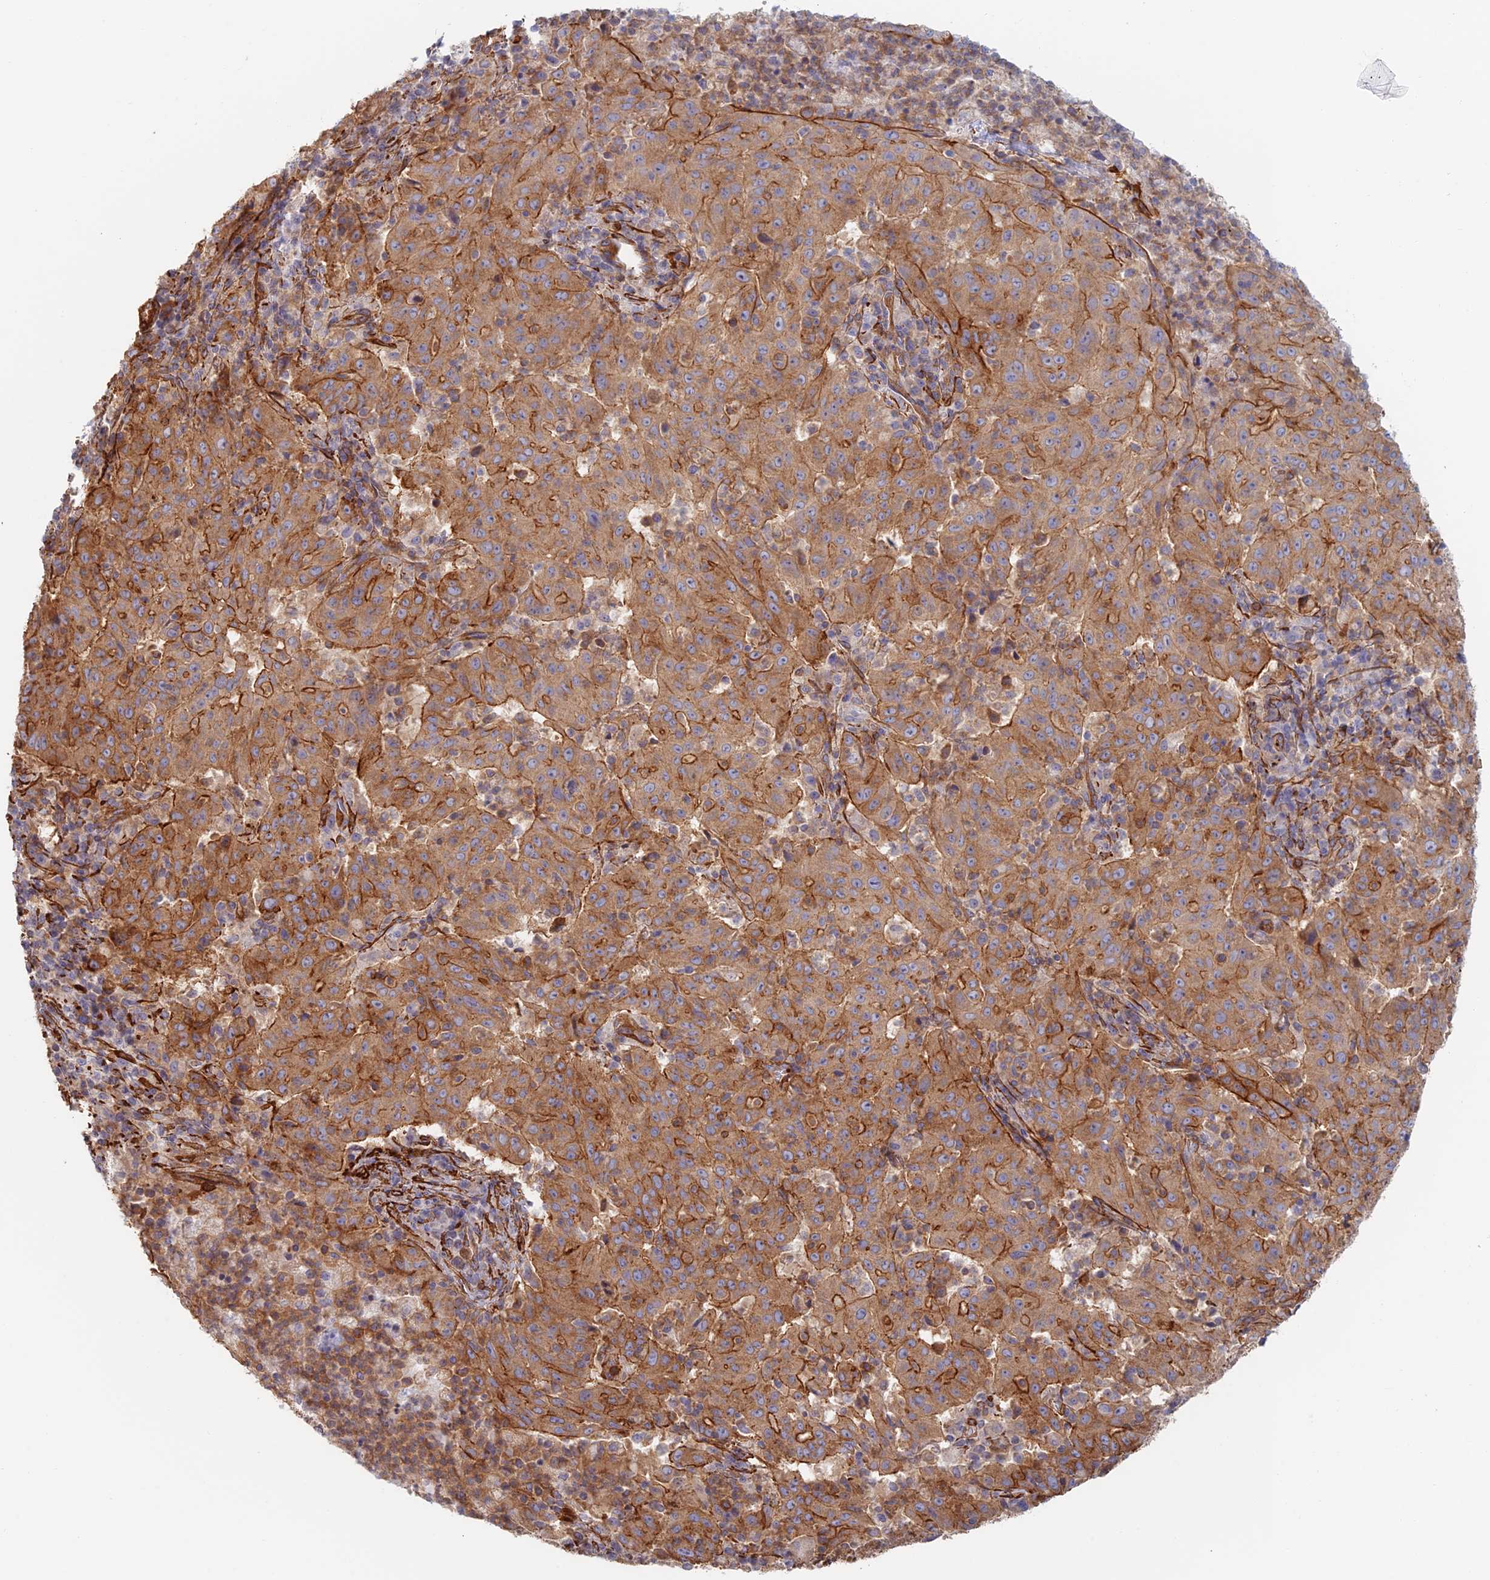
{"staining": {"intensity": "moderate", "quantity": ">75%", "location": "cytoplasmic/membranous"}, "tissue": "pancreatic cancer", "cell_type": "Tumor cells", "image_type": "cancer", "snomed": [{"axis": "morphology", "description": "Adenocarcinoma, NOS"}, {"axis": "topography", "description": "Pancreas"}], "caption": "Pancreatic cancer (adenocarcinoma) was stained to show a protein in brown. There is medium levels of moderate cytoplasmic/membranous expression in about >75% of tumor cells.", "gene": "PAK4", "patient": {"sex": "male", "age": 63}}